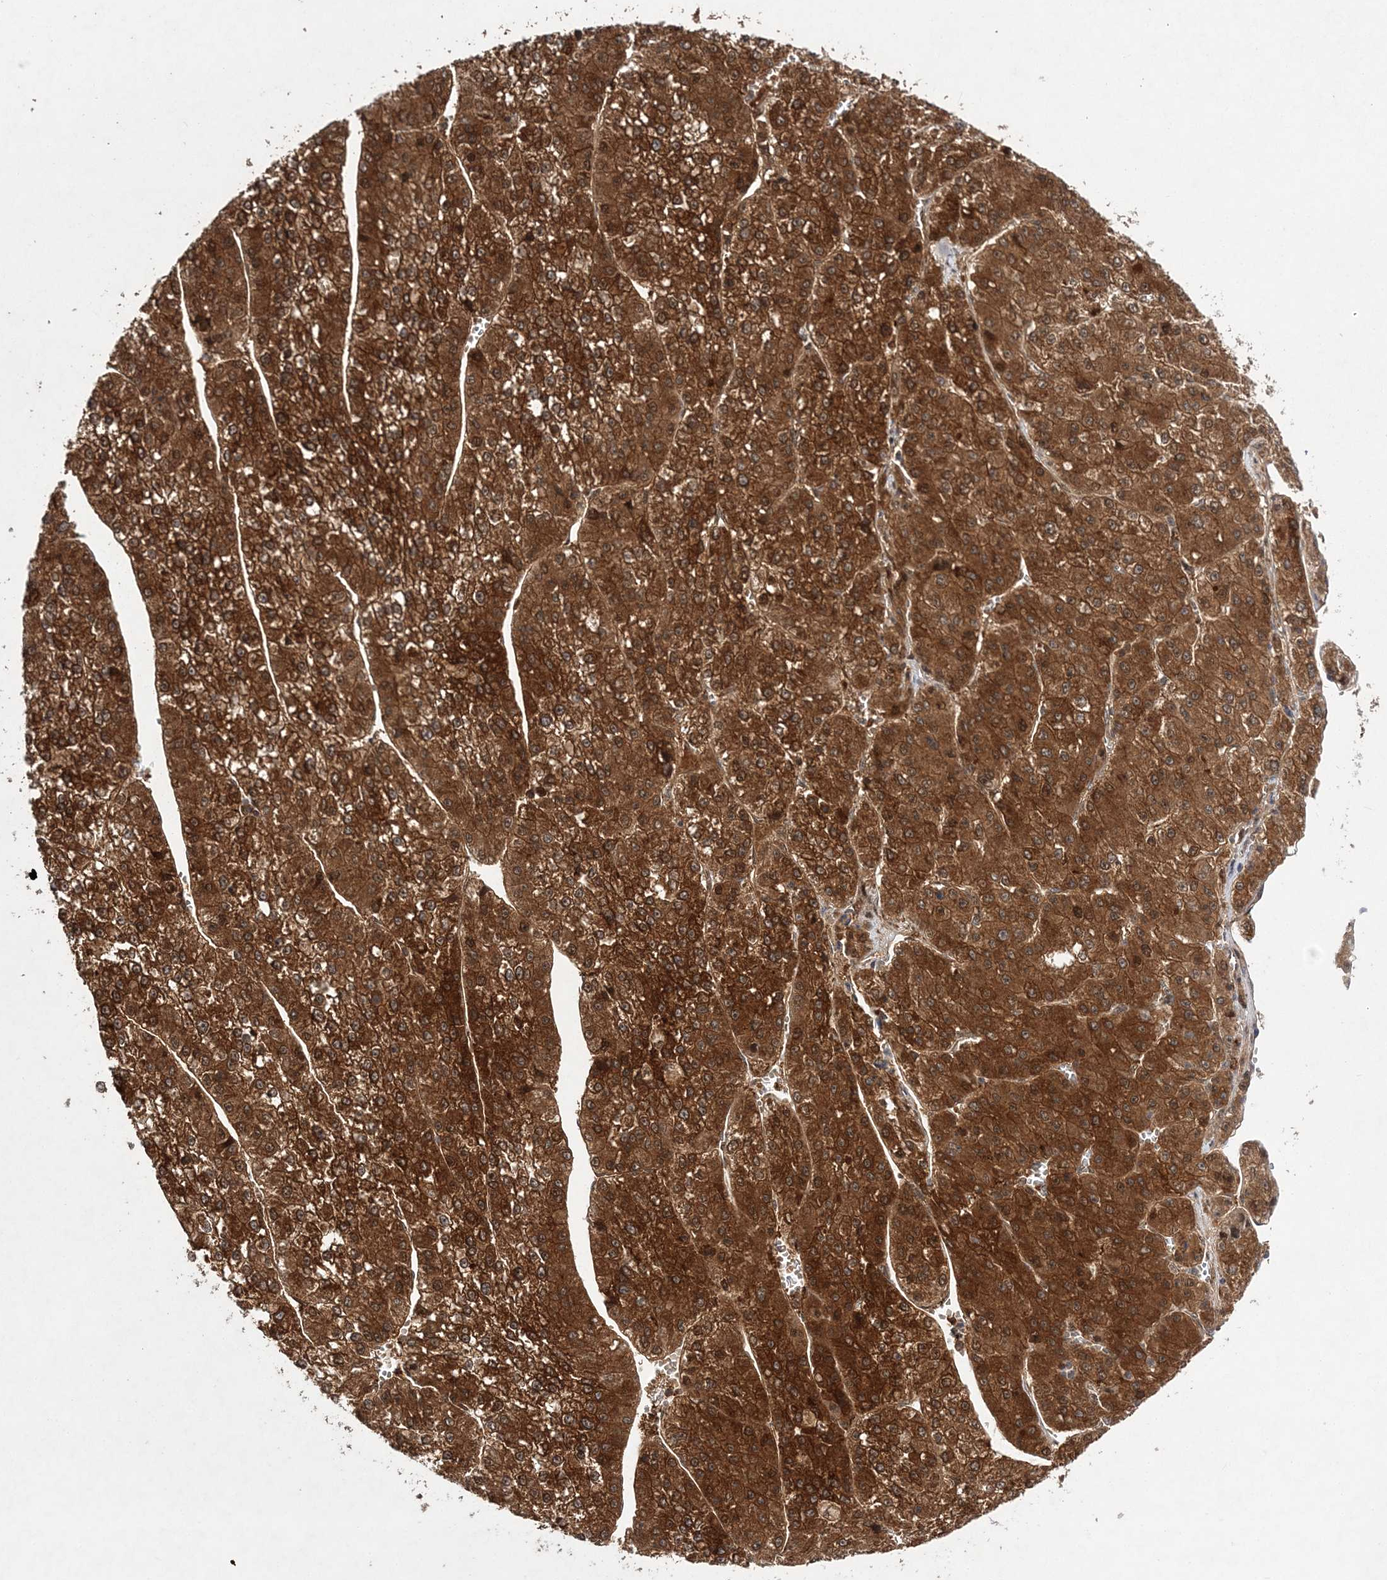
{"staining": {"intensity": "strong", "quantity": ">75%", "location": "cytoplasmic/membranous"}, "tissue": "liver cancer", "cell_type": "Tumor cells", "image_type": "cancer", "snomed": [{"axis": "morphology", "description": "Carcinoma, Hepatocellular, NOS"}, {"axis": "topography", "description": "Liver"}], "caption": "This histopathology image shows IHC staining of liver hepatocellular carcinoma, with high strong cytoplasmic/membranous positivity in about >75% of tumor cells.", "gene": "NIF3L1", "patient": {"sex": "female", "age": 73}}